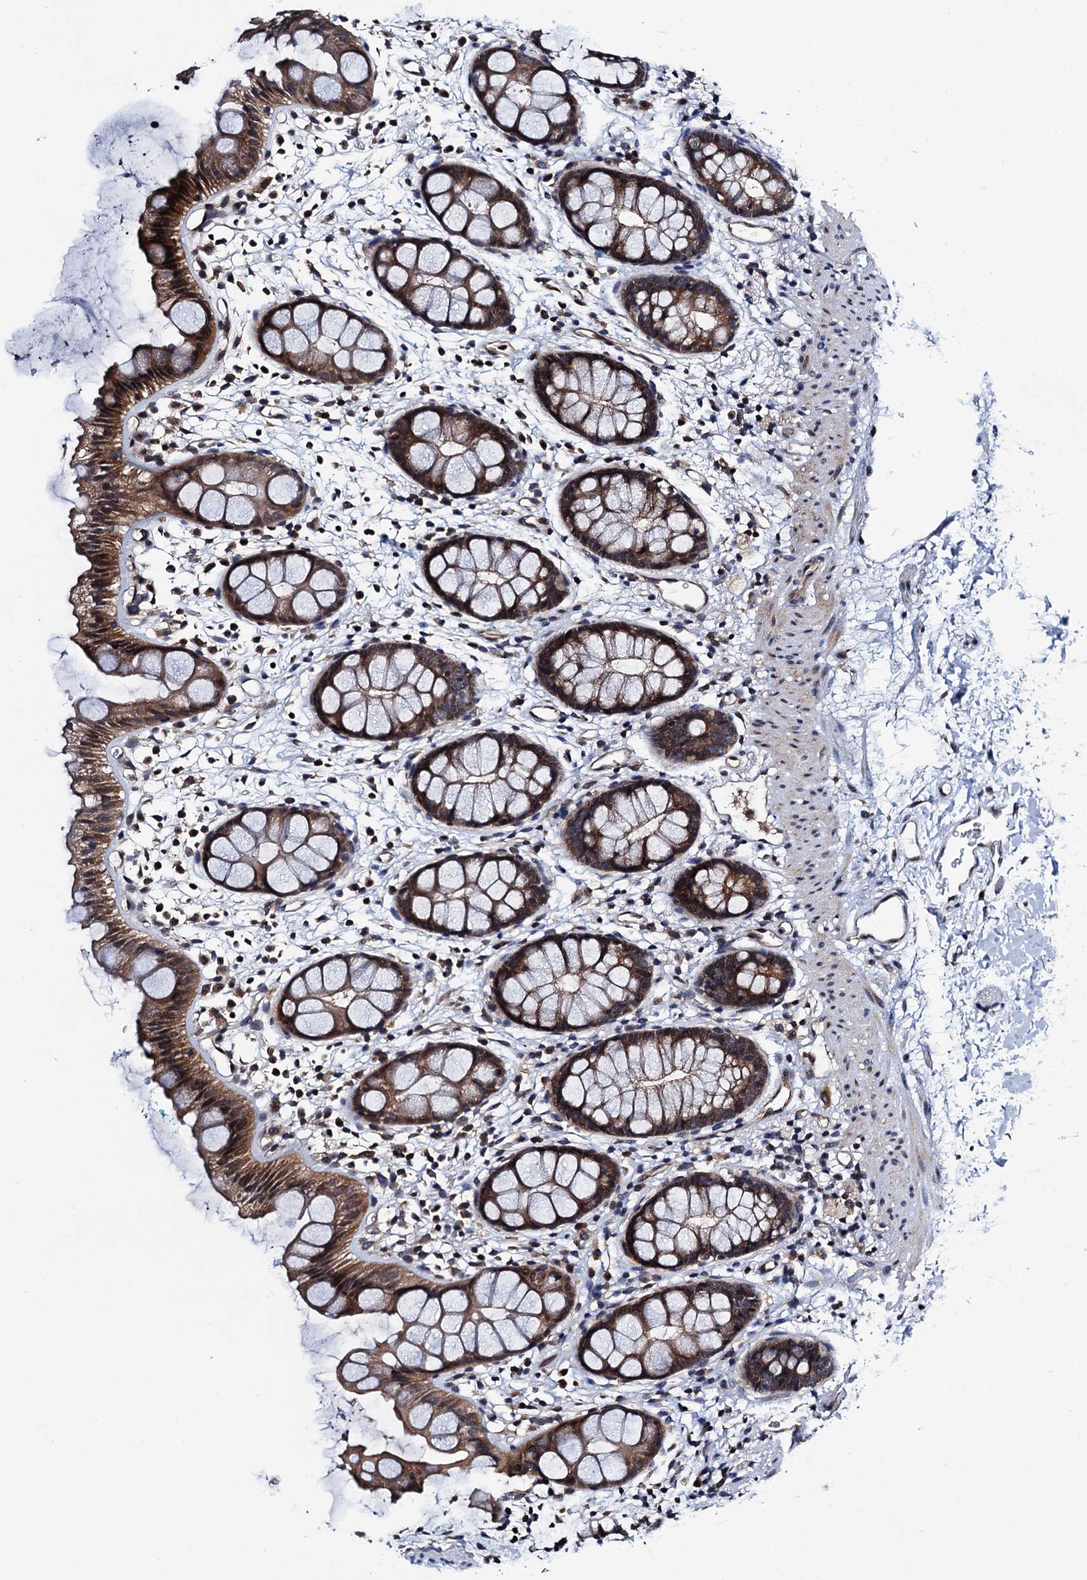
{"staining": {"intensity": "moderate", "quantity": ">75%", "location": "cytoplasmic/membranous"}, "tissue": "rectum", "cell_type": "Glandular cells", "image_type": "normal", "snomed": [{"axis": "morphology", "description": "Normal tissue, NOS"}, {"axis": "topography", "description": "Rectum"}], "caption": "High-power microscopy captured an immunohistochemistry (IHC) micrograph of normal rectum, revealing moderate cytoplasmic/membranous staining in approximately >75% of glandular cells. (DAB (3,3'-diaminobenzidine) = brown stain, brightfield microscopy at high magnification).", "gene": "NAA16", "patient": {"sex": "female", "age": 65}}